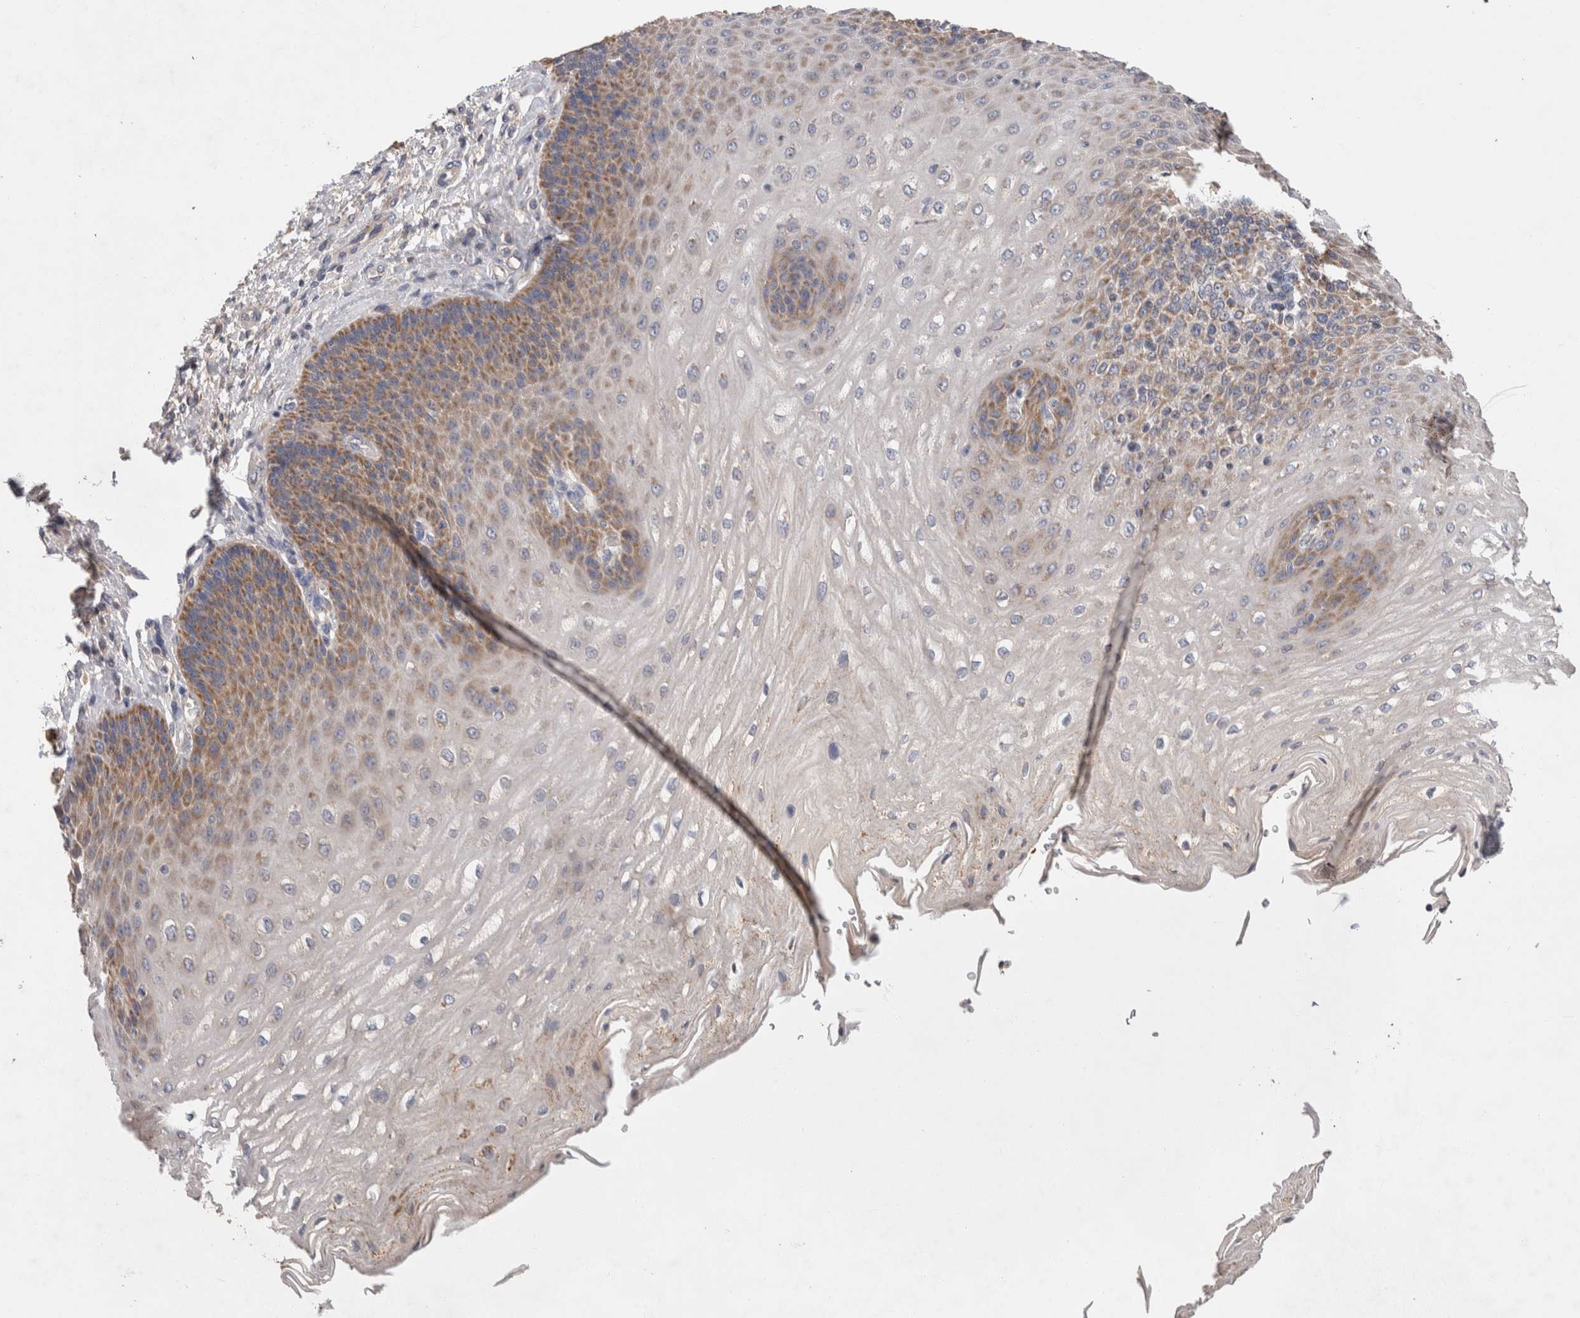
{"staining": {"intensity": "moderate", "quantity": "25%-75%", "location": "cytoplasmic/membranous"}, "tissue": "esophagus", "cell_type": "Squamous epithelial cells", "image_type": "normal", "snomed": [{"axis": "morphology", "description": "Normal tissue, NOS"}, {"axis": "topography", "description": "Esophagus"}], "caption": "This is a micrograph of immunohistochemistry staining of normal esophagus, which shows moderate expression in the cytoplasmic/membranous of squamous epithelial cells.", "gene": "IARS2", "patient": {"sex": "male", "age": 54}}